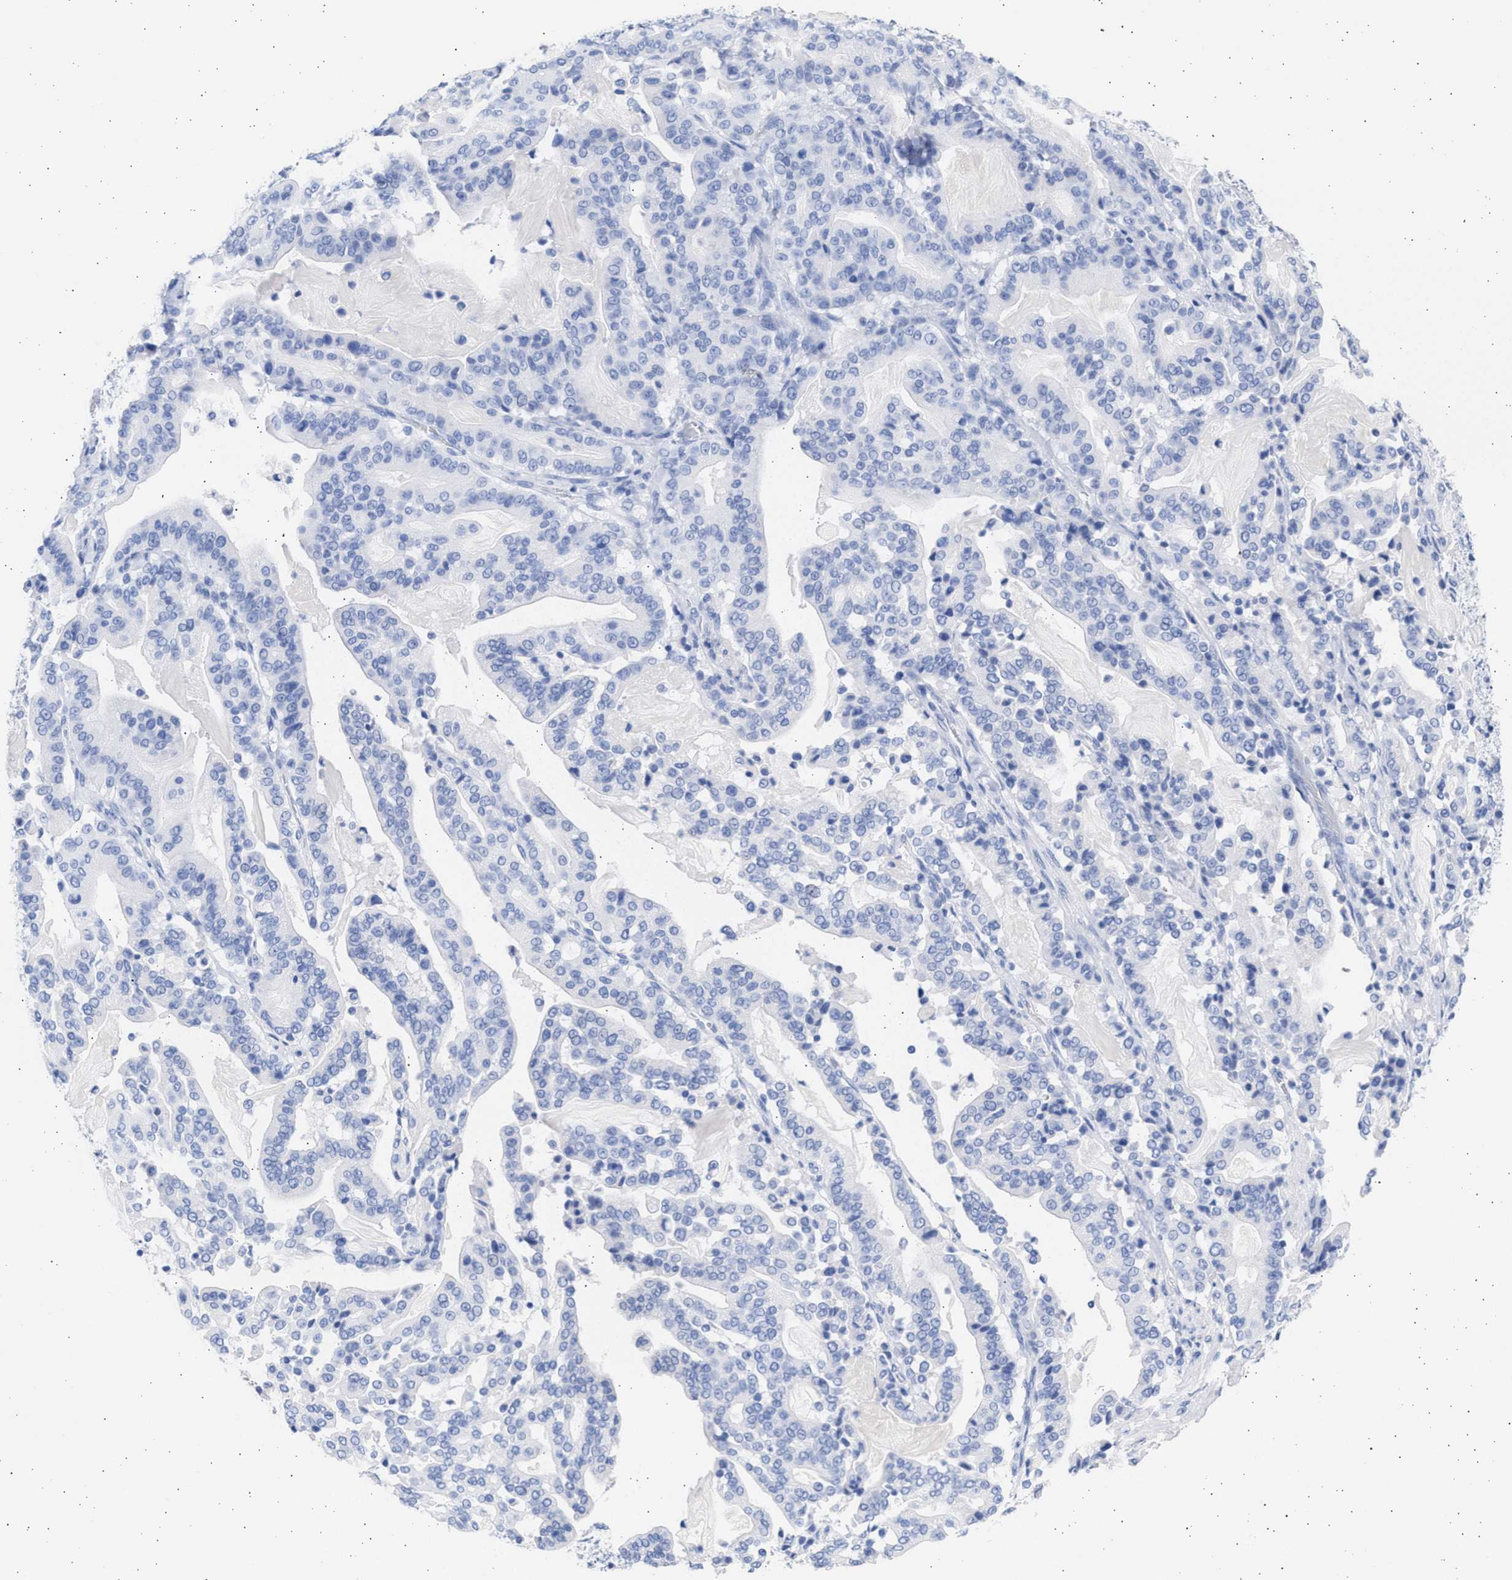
{"staining": {"intensity": "negative", "quantity": "none", "location": "none"}, "tissue": "pancreatic cancer", "cell_type": "Tumor cells", "image_type": "cancer", "snomed": [{"axis": "morphology", "description": "Adenocarcinoma, NOS"}, {"axis": "topography", "description": "Pancreas"}], "caption": "Image shows no protein staining in tumor cells of pancreatic cancer tissue.", "gene": "ALDOC", "patient": {"sex": "male", "age": 63}}